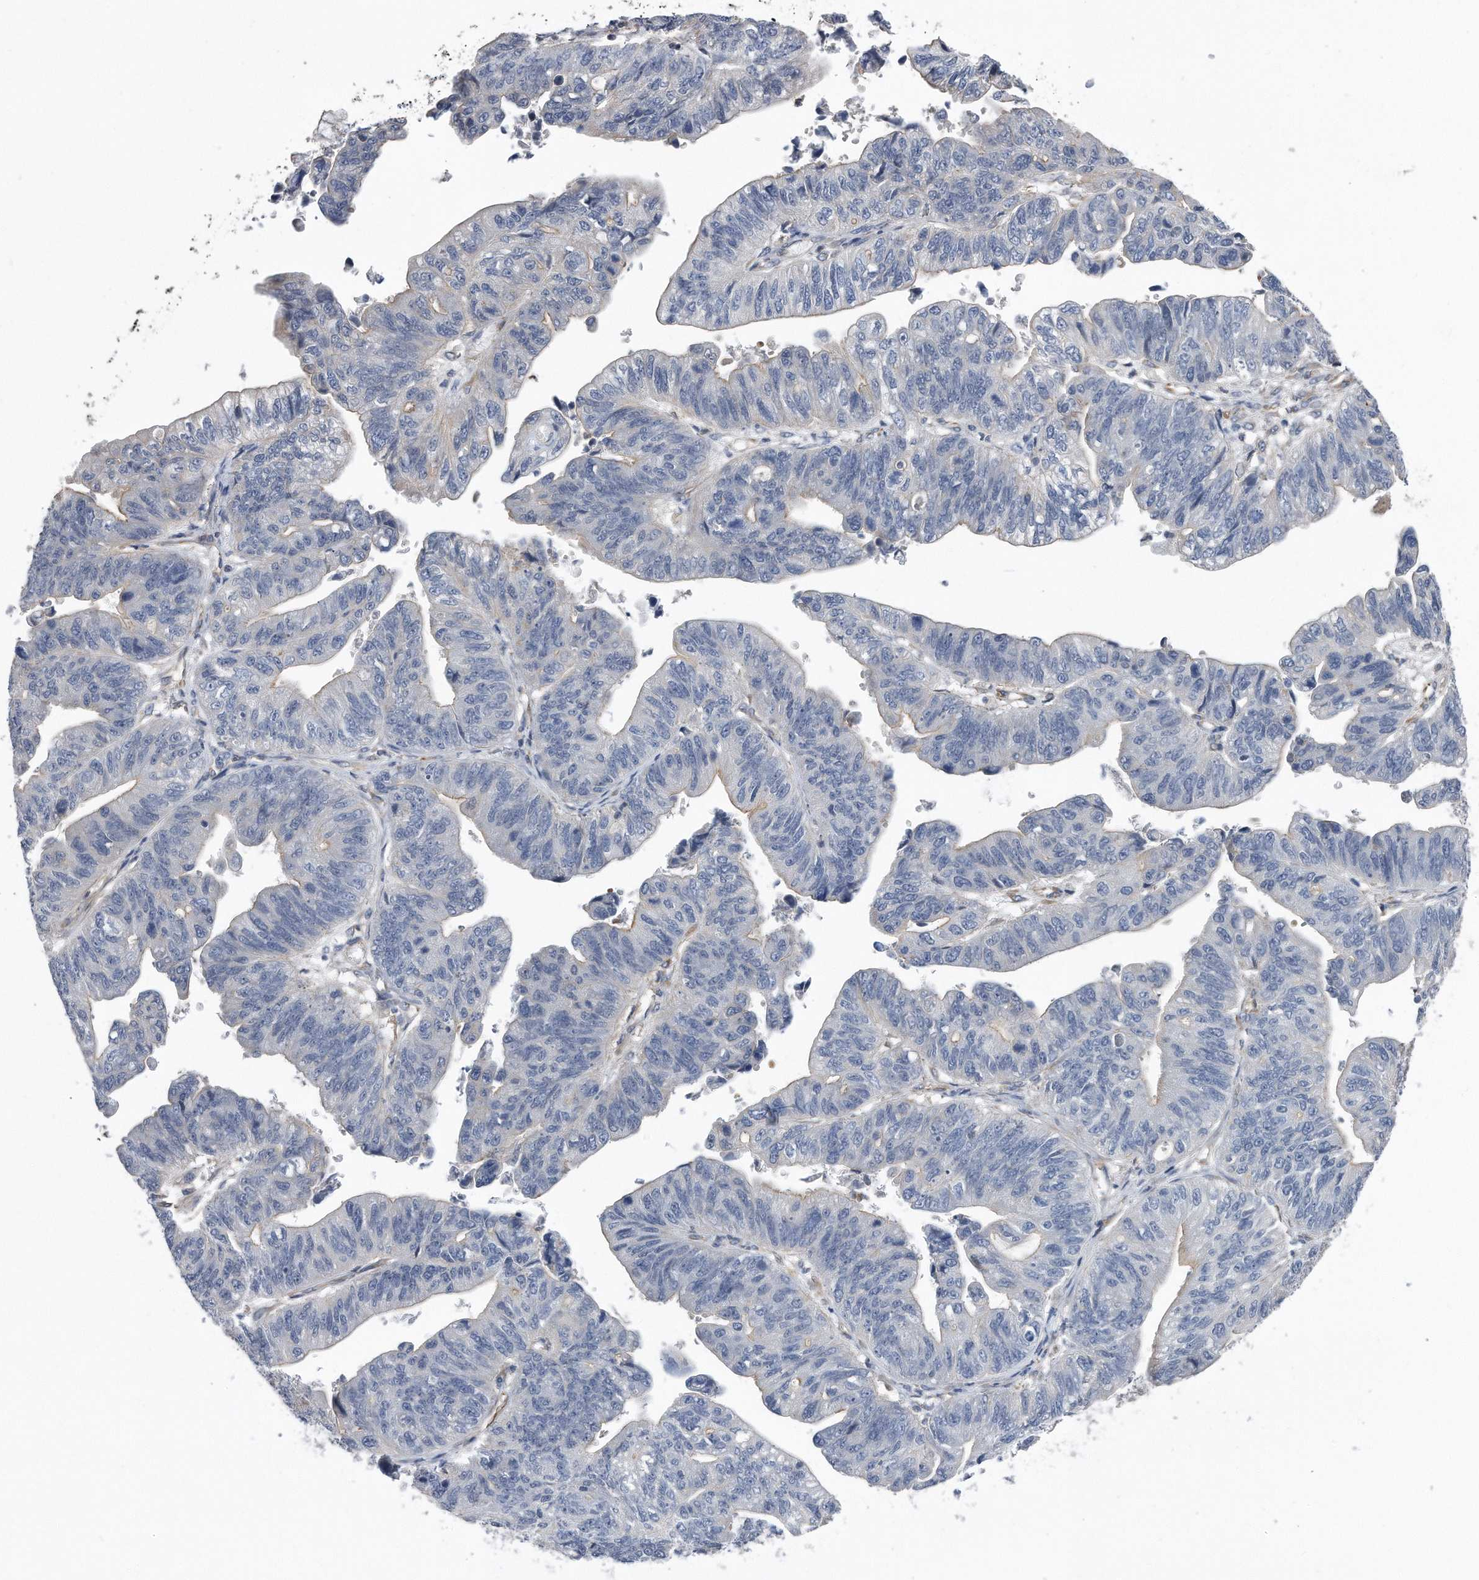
{"staining": {"intensity": "negative", "quantity": "none", "location": "none"}, "tissue": "stomach cancer", "cell_type": "Tumor cells", "image_type": "cancer", "snomed": [{"axis": "morphology", "description": "Adenocarcinoma, NOS"}, {"axis": "topography", "description": "Stomach"}], "caption": "Tumor cells are negative for brown protein staining in adenocarcinoma (stomach).", "gene": "GPC1", "patient": {"sex": "male", "age": 59}}